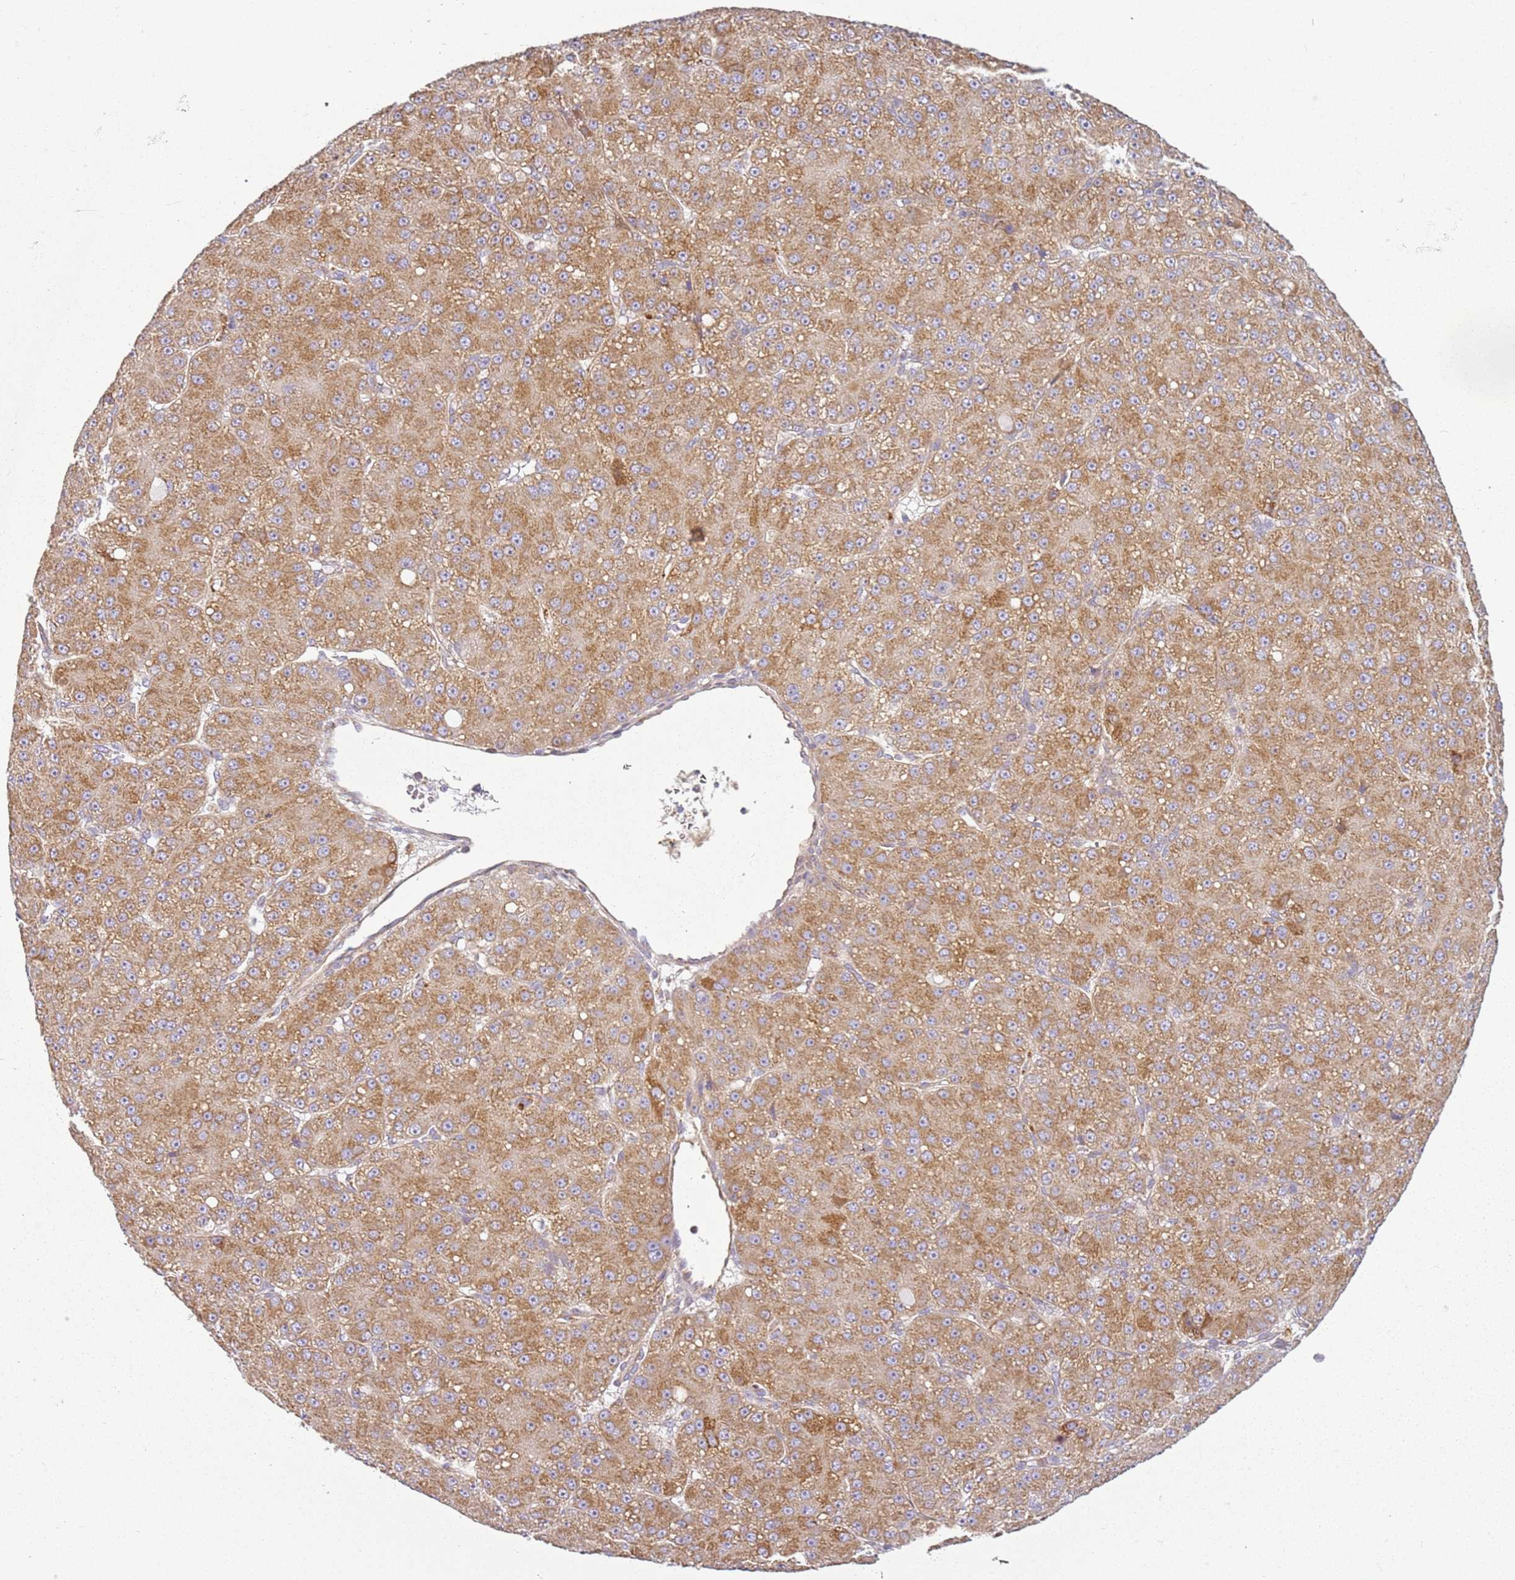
{"staining": {"intensity": "moderate", "quantity": ">75%", "location": "cytoplasmic/membranous"}, "tissue": "liver cancer", "cell_type": "Tumor cells", "image_type": "cancer", "snomed": [{"axis": "morphology", "description": "Carcinoma, Hepatocellular, NOS"}, {"axis": "topography", "description": "Liver"}], "caption": "Hepatocellular carcinoma (liver) stained with a brown dye demonstrates moderate cytoplasmic/membranous positive staining in approximately >75% of tumor cells.", "gene": "TMEM200C", "patient": {"sex": "male", "age": 67}}